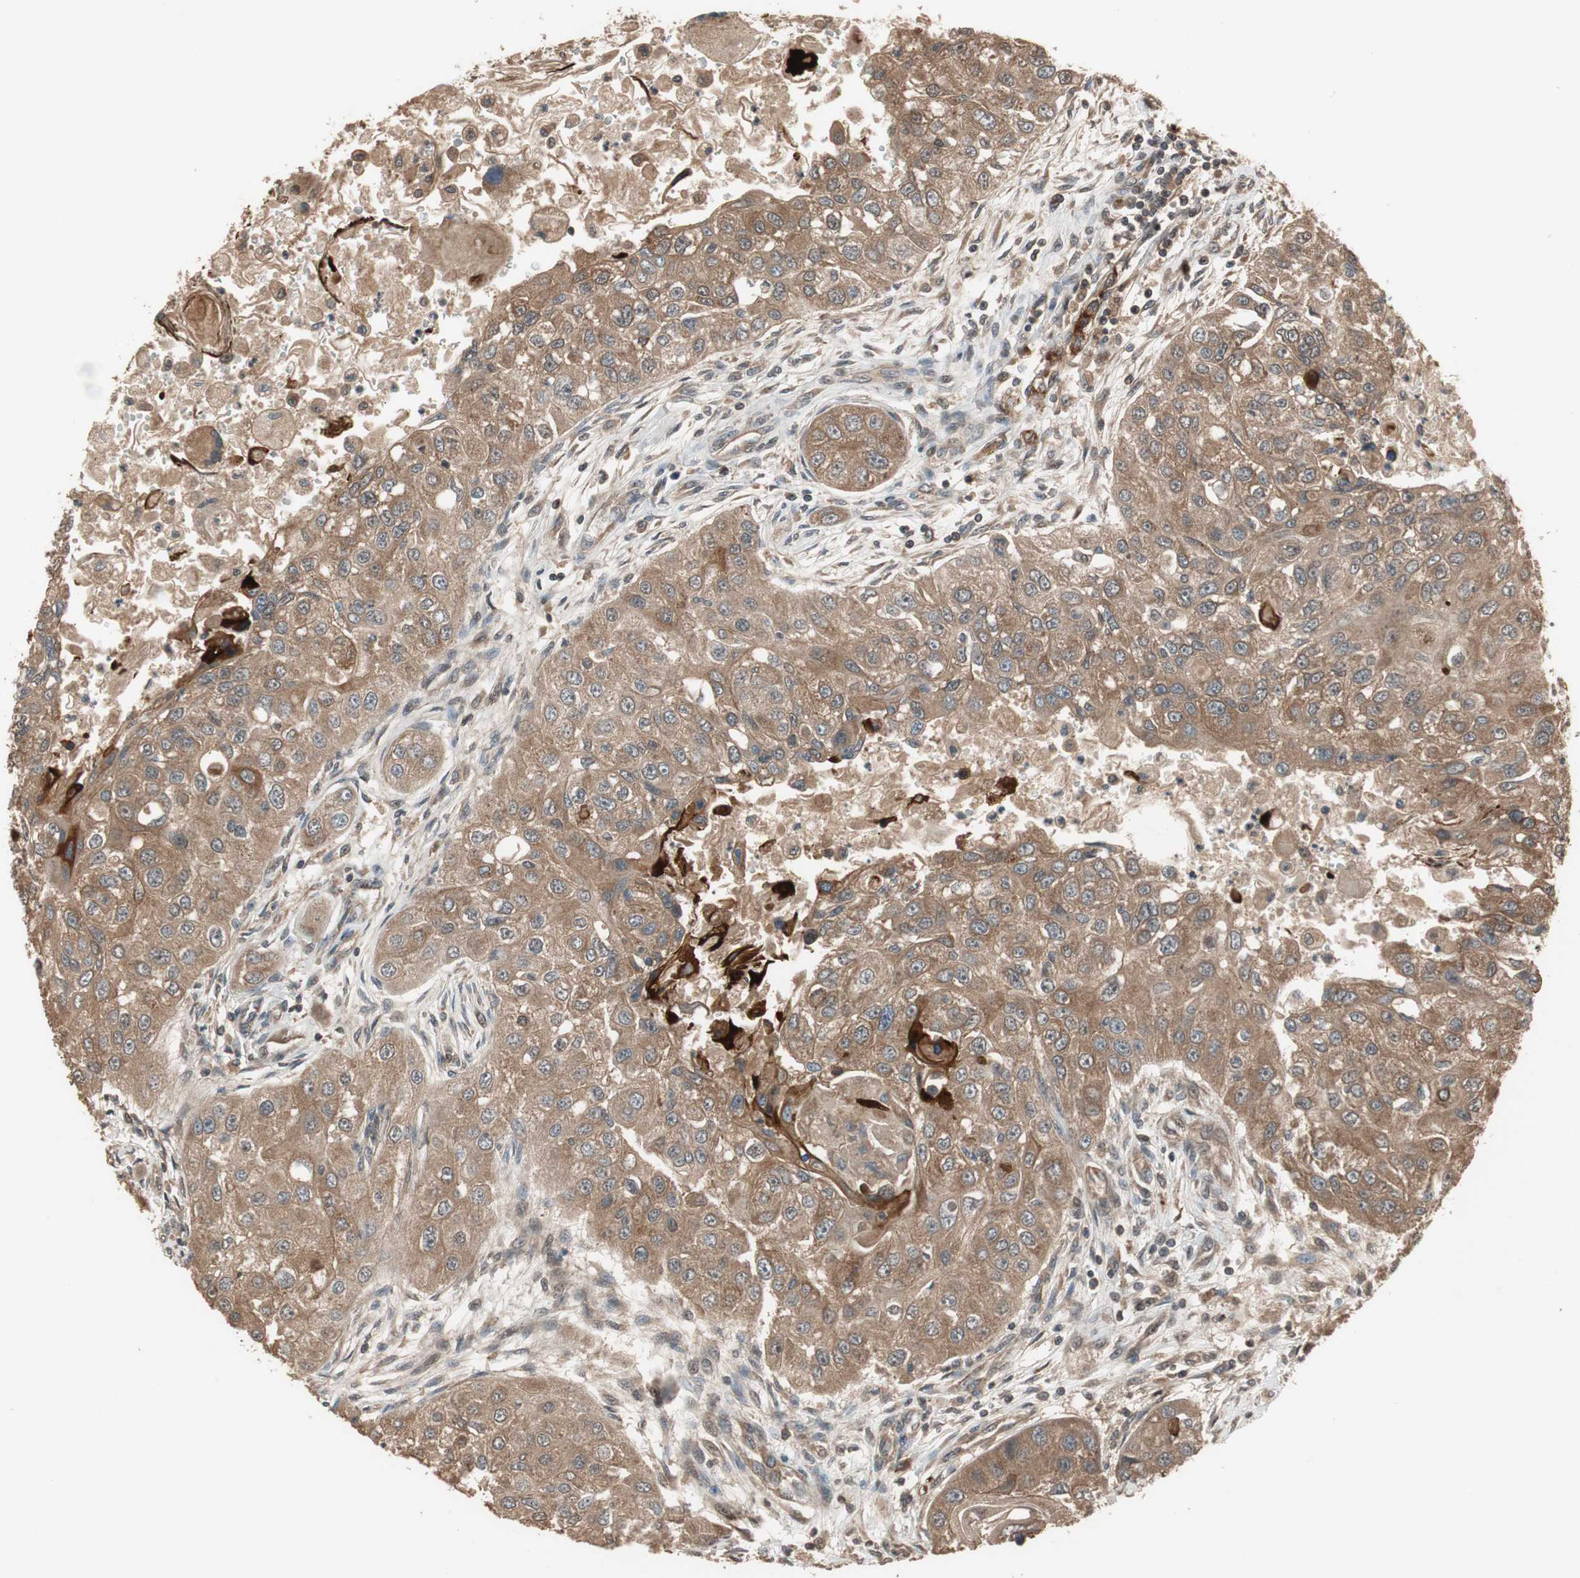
{"staining": {"intensity": "moderate", "quantity": ">75%", "location": "cytoplasmic/membranous"}, "tissue": "head and neck cancer", "cell_type": "Tumor cells", "image_type": "cancer", "snomed": [{"axis": "morphology", "description": "Normal tissue, NOS"}, {"axis": "morphology", "description": "Squamous cell carcinoma, NOS"}, {"axis": "topography", "description": "Skeletal muscle"}, {"axis": "topography", "description": "Head-Neck"}], "caption": "Tumor cells show medium levels of moderate cytoplasmic/membranous staining in approximately >75% of cells in human head and neck cancer (squamous cell carcinoma).", "gene": "TMEM230", "patient": {"sex": "male", "age": 51}}